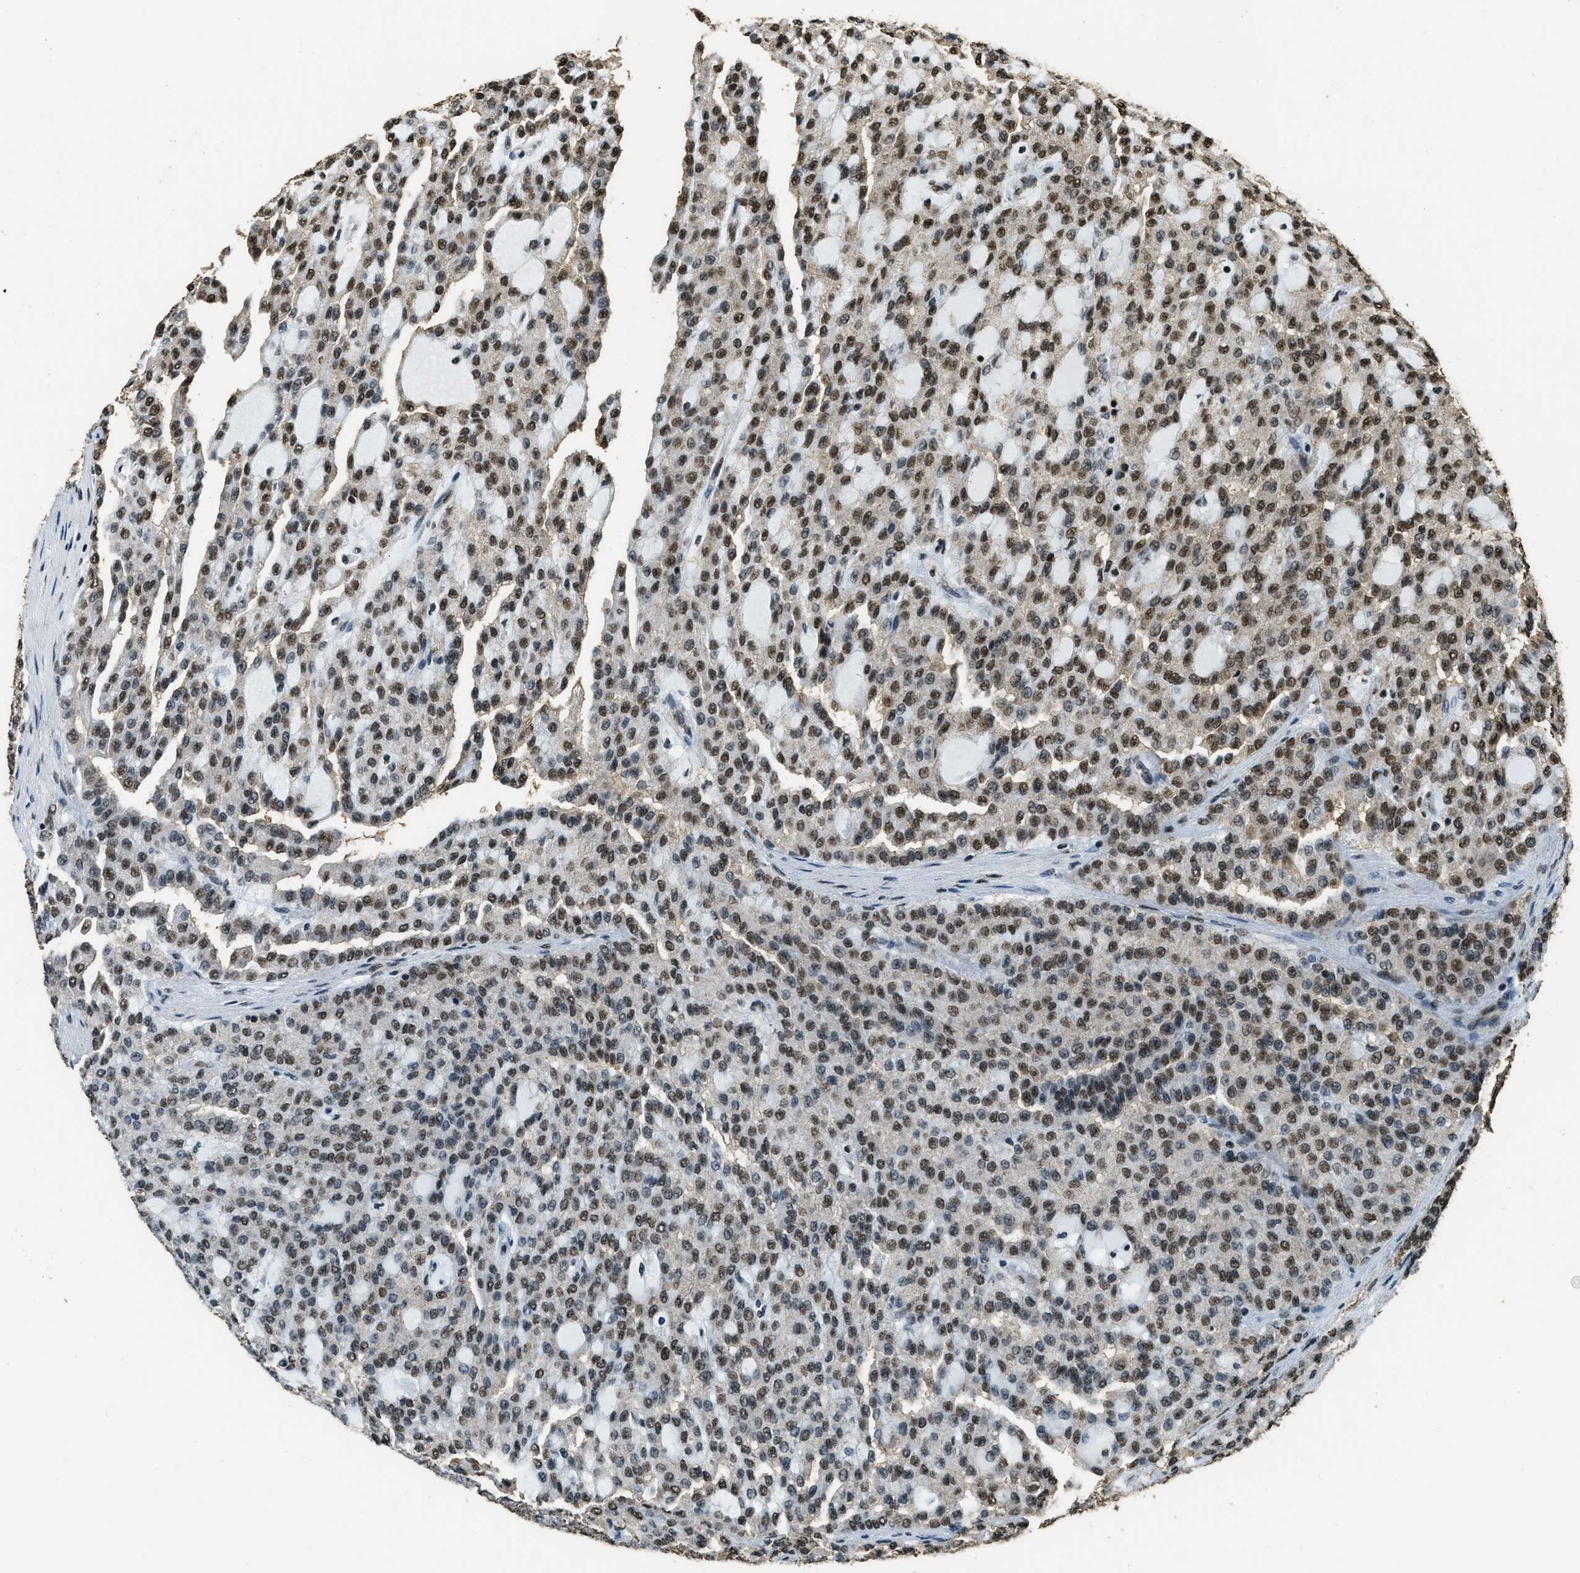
{"staining": {"intensity": "moderate", "quantity": ">75%", "location": "nuclear"}, "tissue": "renal cancer", "cell_type": "Tumor cells", "image_type": "cancer", "snomed": [{"axis": "morphology", "description": "Adenocarcinoma, NOS"}, {"axis": "topography", "description": "Kidney"}], "caption": "Brown immunohistochemical staining in human renal cancer (adenocarcinoma) shows moderate nuclear positivity in approximately >75% of tumor cells.", "gene": "MYB", "patient": {"sex": "male", "age": 63}}